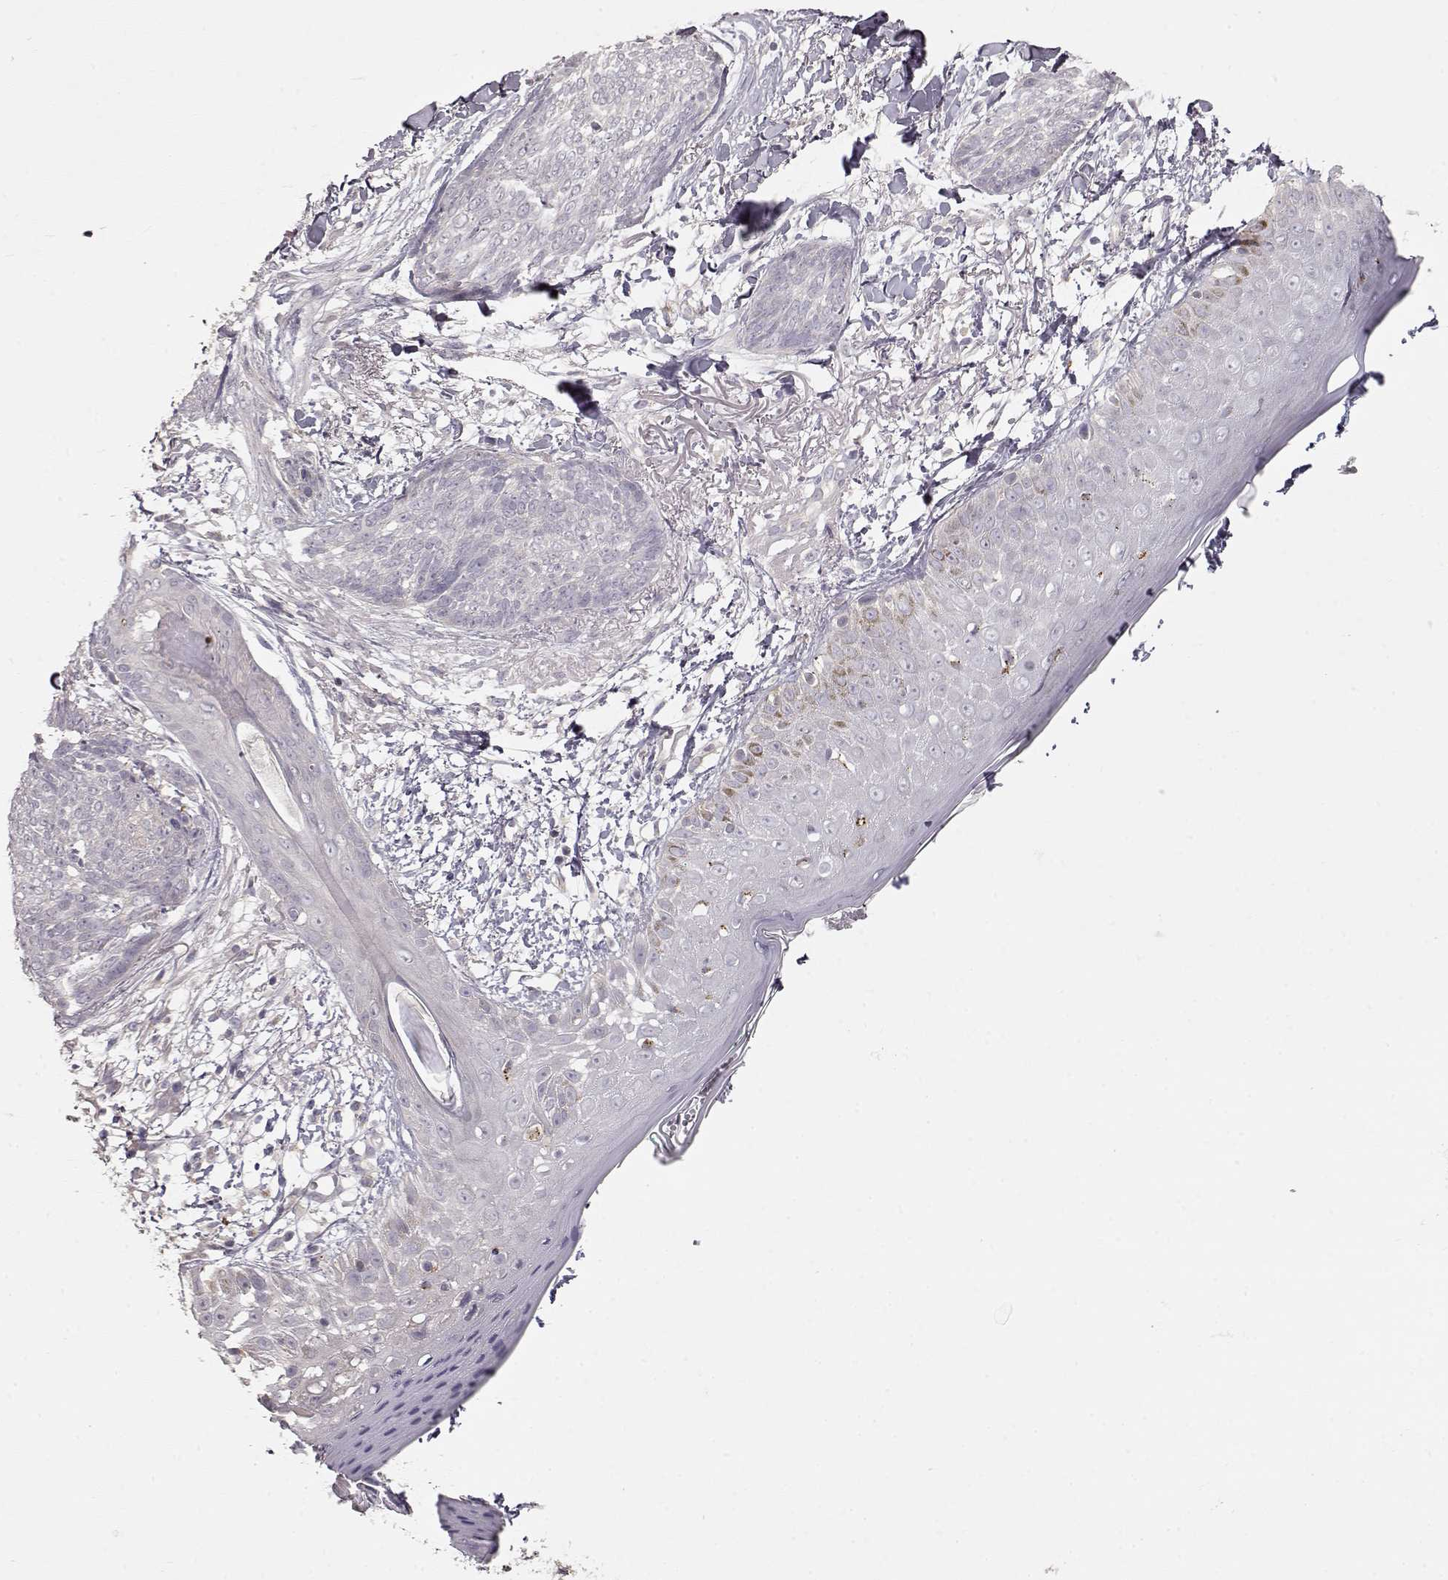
{"staining": {"intensity": "negative", "quantity": "none", "location": "none"}, "tissue": "skin cancer", "cell_type": "Tumor cells", "image_type": "cancer", "snomed": [{"axis": "morphology", "description": "Normal tissue, NOS"}, {"axis": "morphology", "description": "Basal cell carcinoma"}, {"axis": "topography", "description": "Skin"}], "caption": "Skin basal cell carcinoma was stained to show a protein in brown. There is no significant expression in tumor cells.", "gene": "ARHGAP8", "patient": {"sex": "male", "age": 84}}